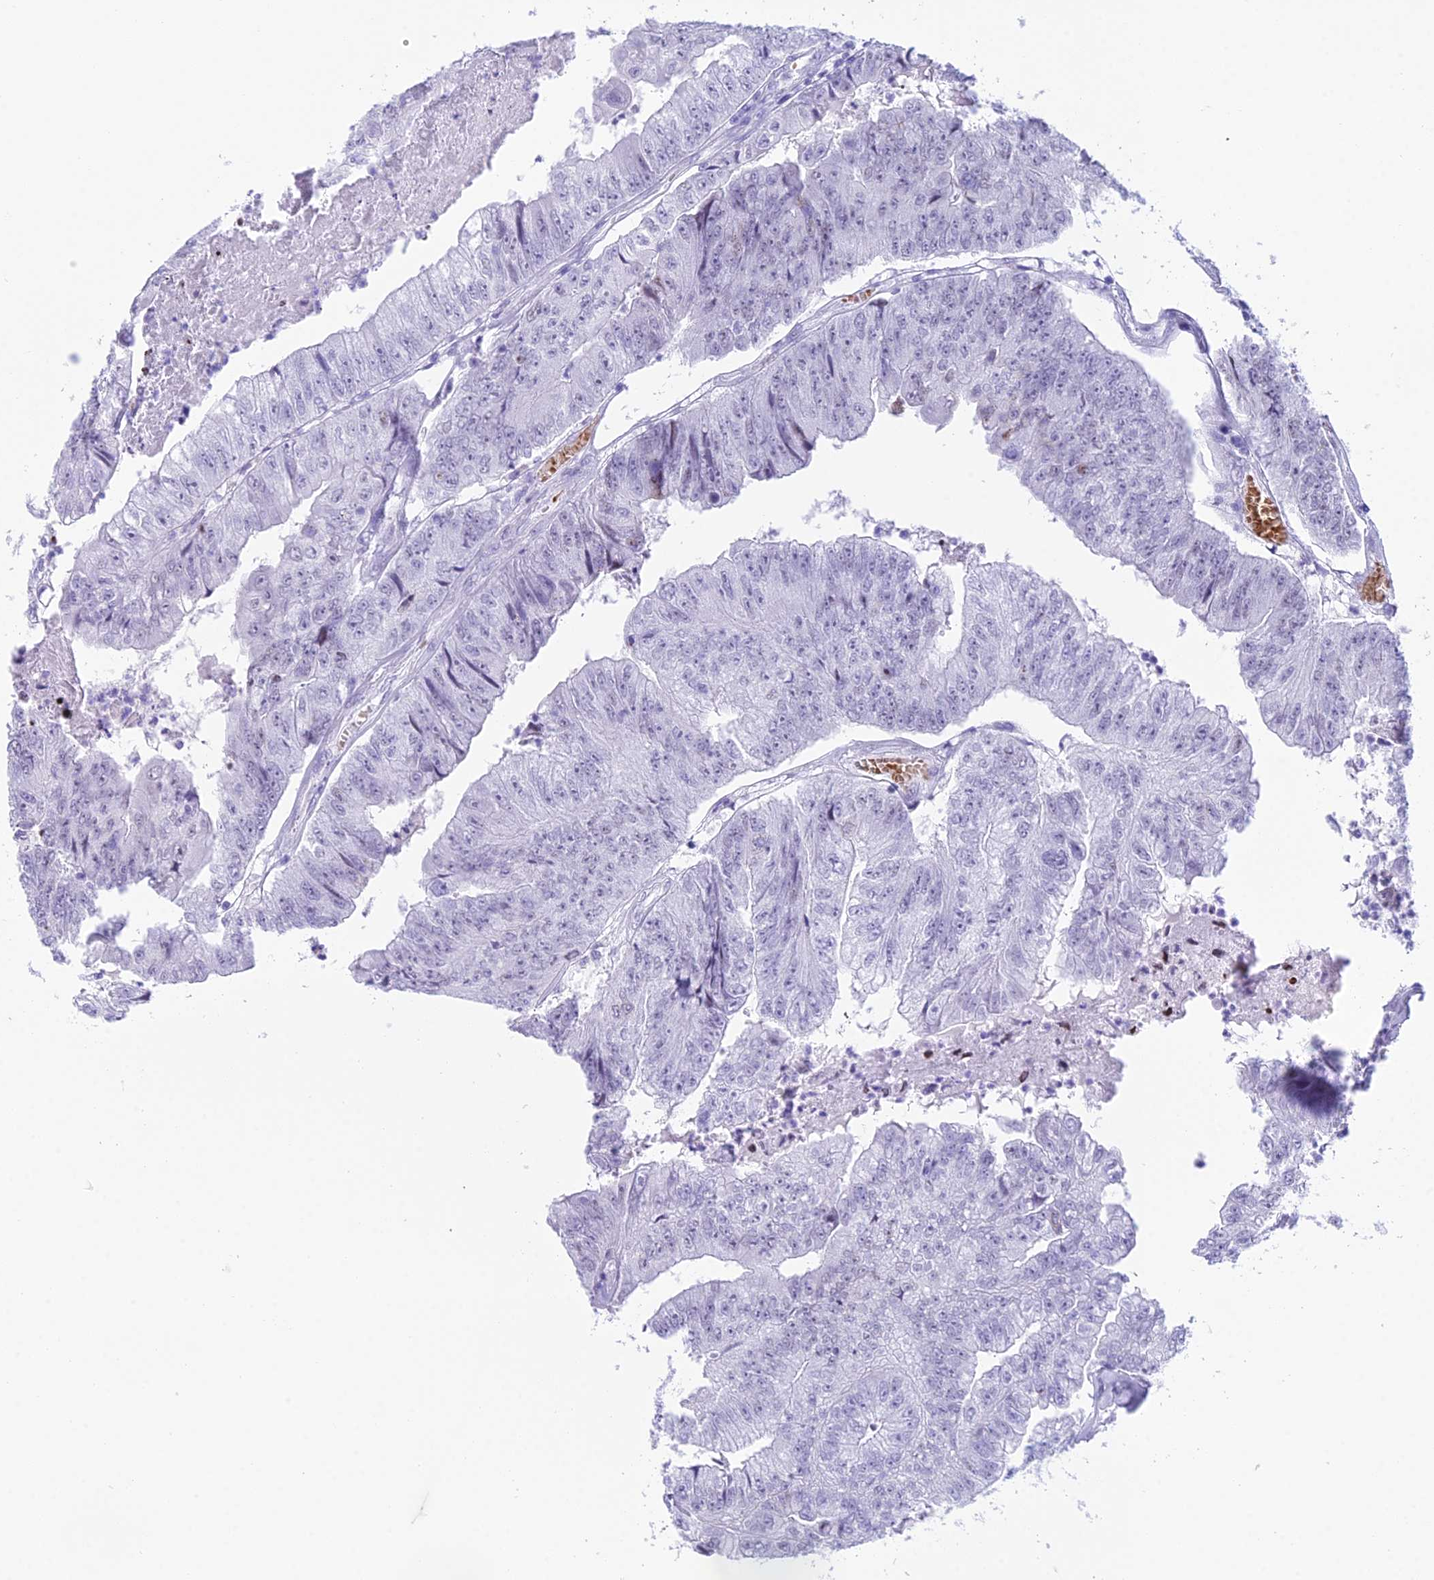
{"staining": {"intensity": "negative", "quantity": "none", "location": "none"}, "tissue": "colorectal cancer", "cell_type": "Tumor cells", "image_type": "cancer", "snomed": [{"axis": "morphology", "description": "Adenocarcinoma, NOS"}, {"axis": "topography", "description": "Colon"}], "caption": "The histopathology image reveals no significant expression in tumor cells of colorectal adenocarcinoma. (Brightfield microscopy of DAB IHC at high magnification).", "gene": "RNPS1", "patient": {"sex": "female", "age": 67}}